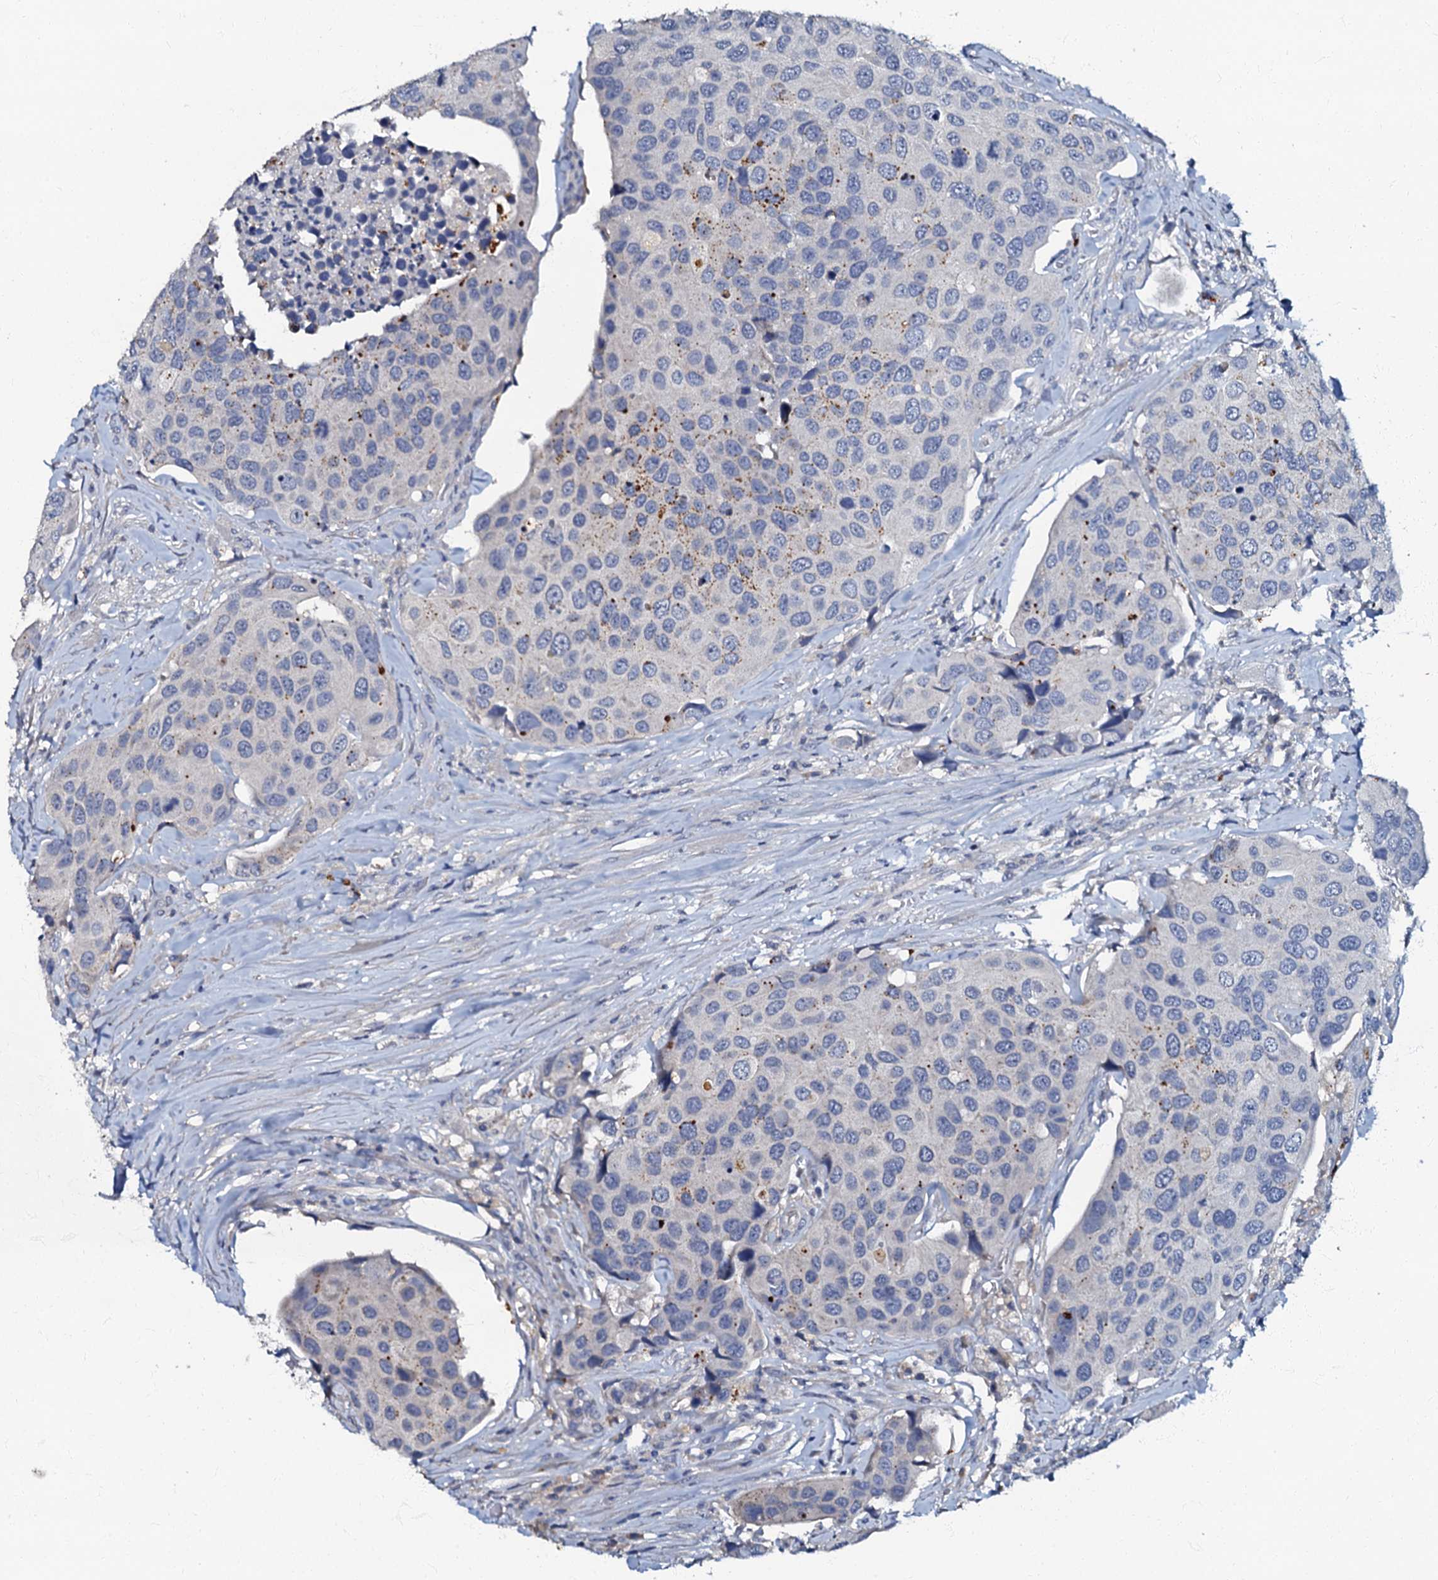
{"staining": {"intensity": "weak", "quantity": "<25%", "location": "cytoplasmic/membranous"}, "tissue": "urothelial cancer", "cell_type": "Tumor cells", "image_type": "cancer", "snomed": [{"axis": "morphology", "description": "Urothelial carcinoma, High grade"}, {"axis": "topography", "description": "Urinary bladder"}], "caption": "The immunohistochemistry histopathology image has no significant staining in tumor cells of urothelial cancer tissue.", "gene": "OLAH", "patient": {"sex": "male", "age": 74}}